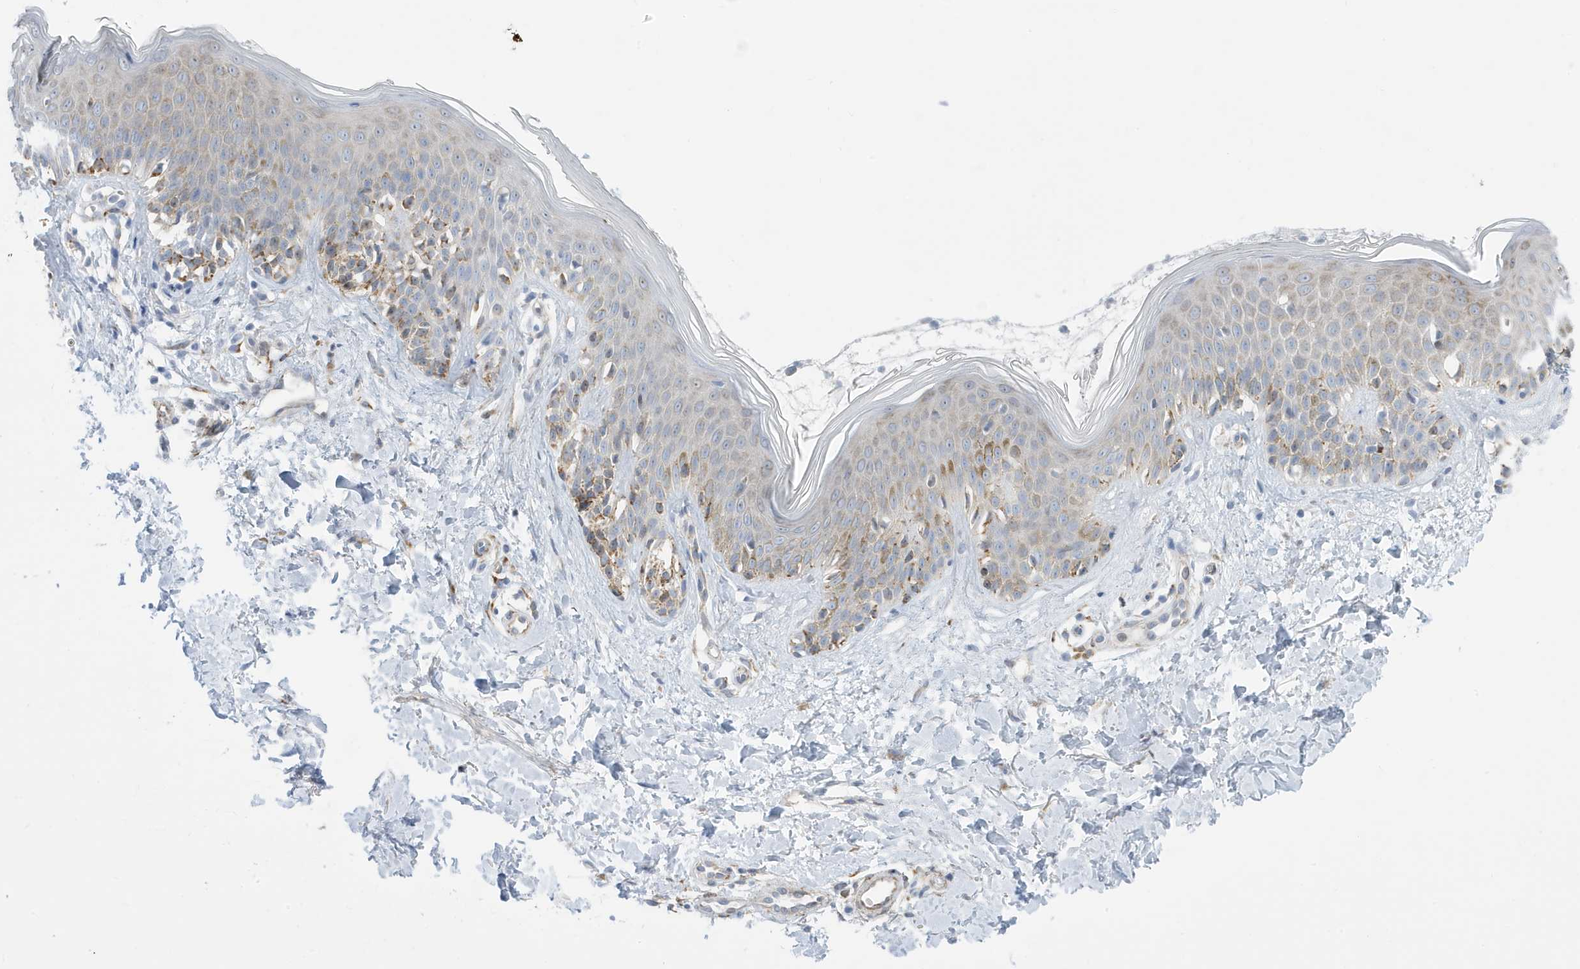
{"staining": {"intensity": "negative", "quantity": "none", "location": "none"}, "tissue": "skin", "cell_type": "Fibroblasts", "image_type": "normal", "snomed": [{"axis": "morphology", "description": "Normal tissue, NOS"}, {"axis": "topography", "description": "Skin"}], "caption": "Immunohistochemistry (IHC) photomicrograph of unremarkable skin: skin stained with DAB reveals no significant protein staining in fibroblasts.", "gene": "SEMA3F", "patient": {"sex": "male", "age": 37}}